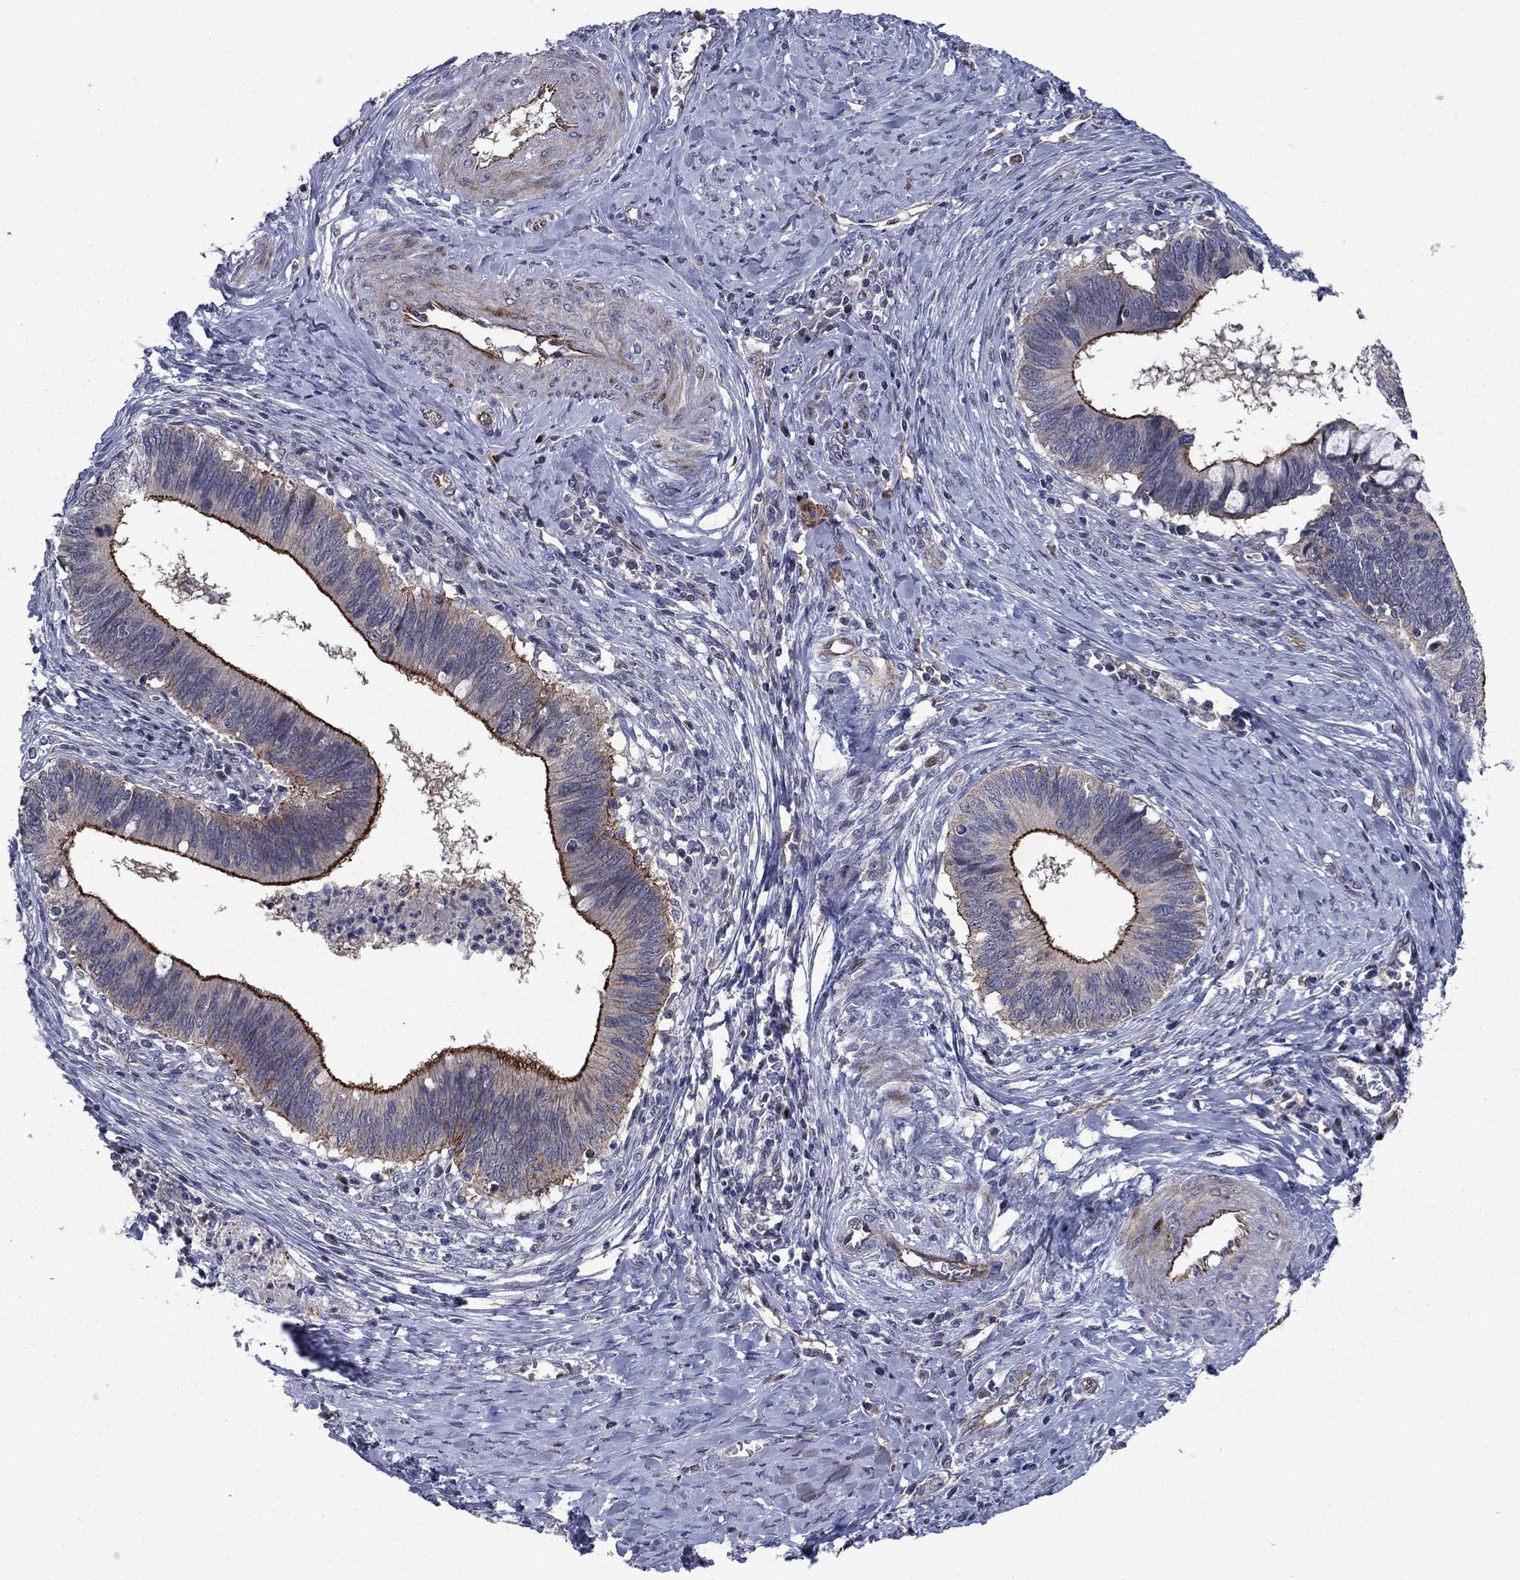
{"staining": {"intensity": "strong", "quantity": ">75%", "location": "cytoplasmic/membranous"}, "tissue": "cervical cancer", "cell_type": "Tumor cells", "image_type": "cancer", "snomed": [{"axis": "morphology", "description": "Adenocarcinoma, NOS"}, {"axis": "topography", "description": "Cervix"}], "caption": "IHC (DAB (3,3'-diaminobenzidine)) staining of adenocarcinoma (cervical) displays strong cytoplasmic/membranous protein positivity in approximately >75% of tumor cells.", "gene": "SLC7A1", "patient": {"sex": "female", "age": 42}}